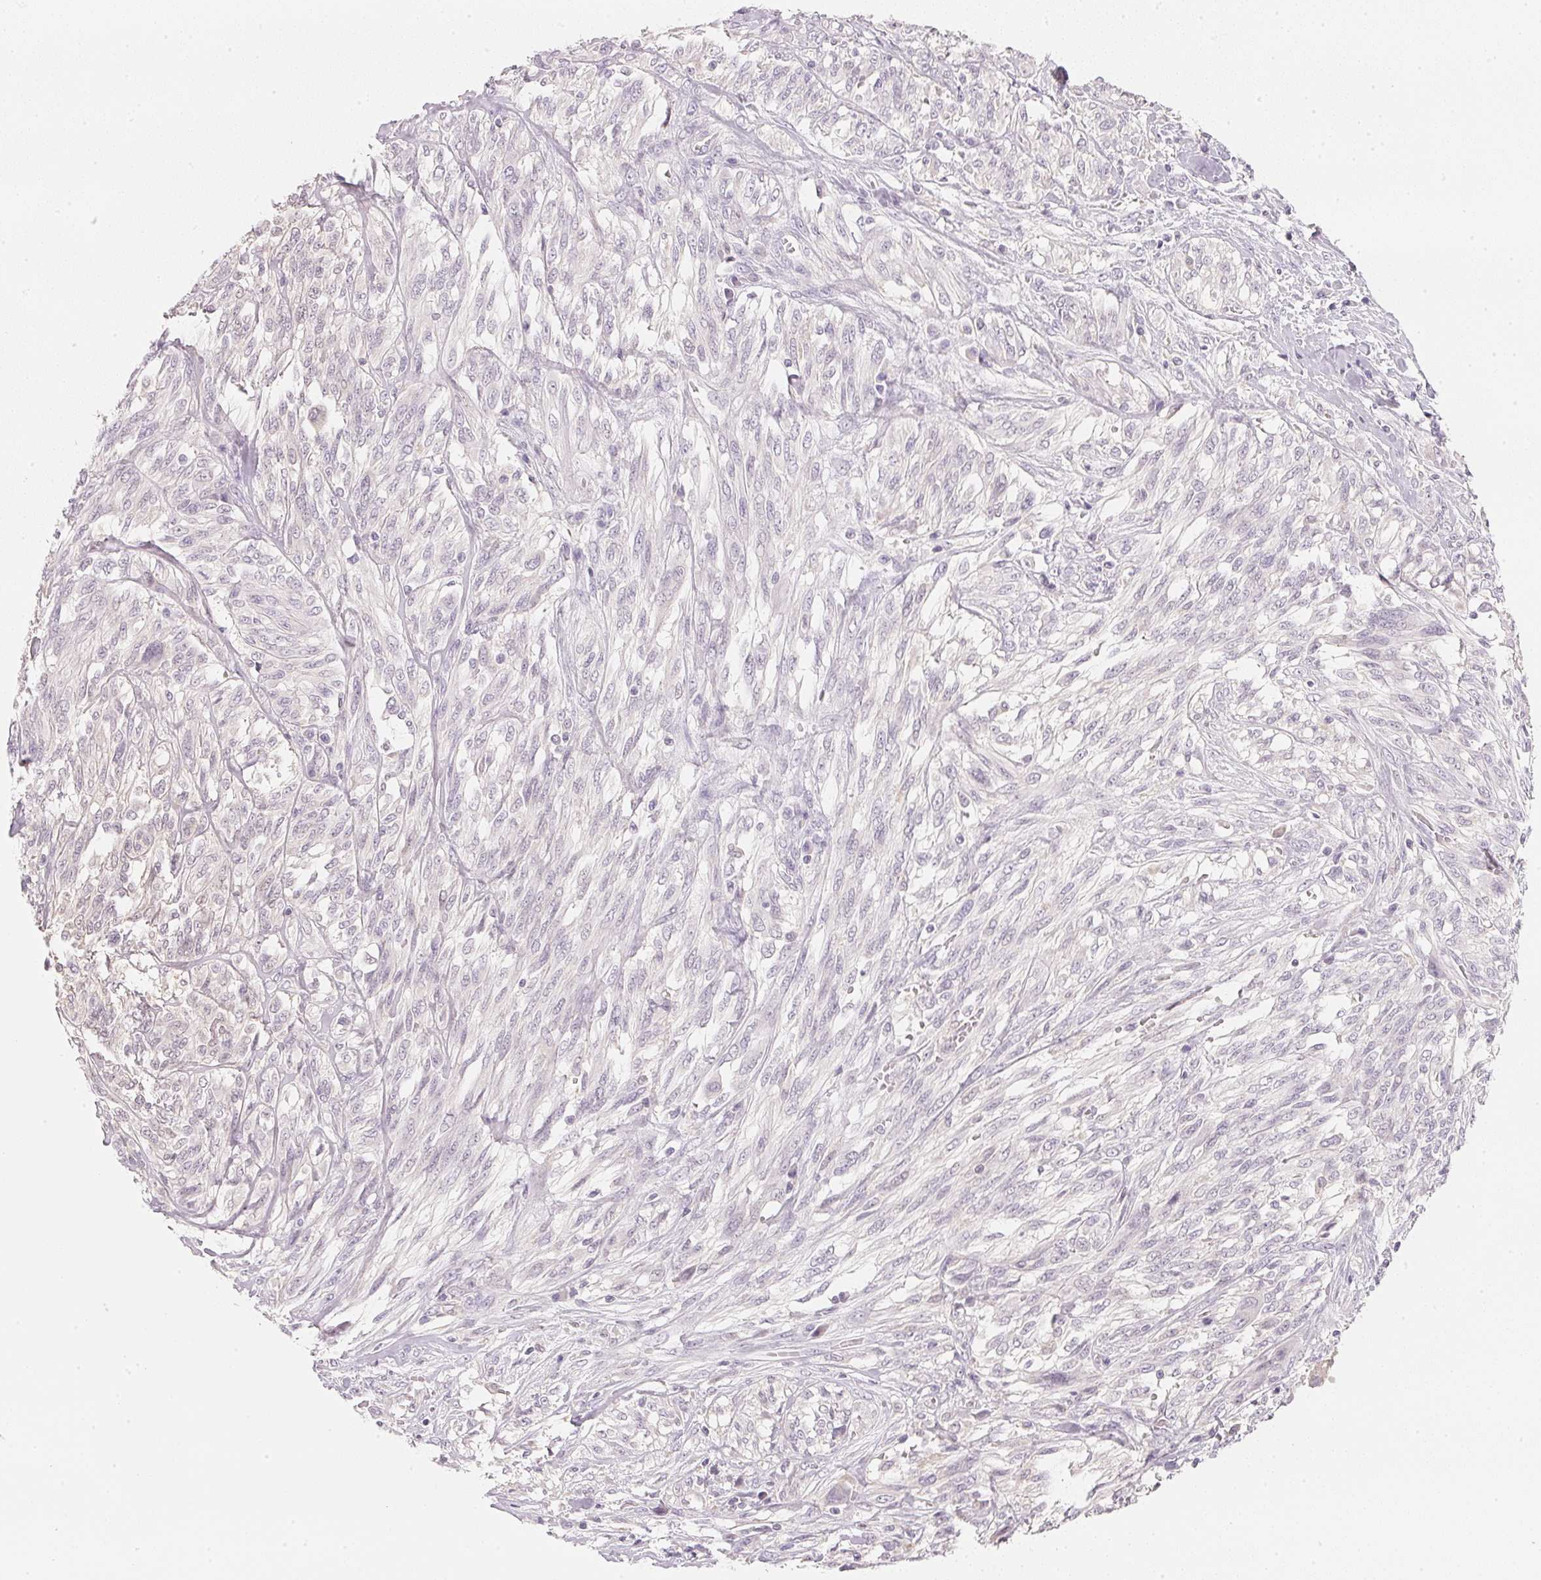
{"staining": {"intensity": "negative", "quantity": "none", "location": "none"}, "tissue": "melanoma", "cell_type": "Tumor cells", "image_type": "cancer", "snomed": [{"axis": "morphology", "description": "Malignant melanoma, NOS"}, {"axis": "topography", "description": "Skin"}], "caption": "High power microscopy histopathology image of an IHC micrograph of melanoma, revealing no significant positivity in tumor cells.", "gene": "CFAP276", "patient": {"sex": "female", "age": 91}}